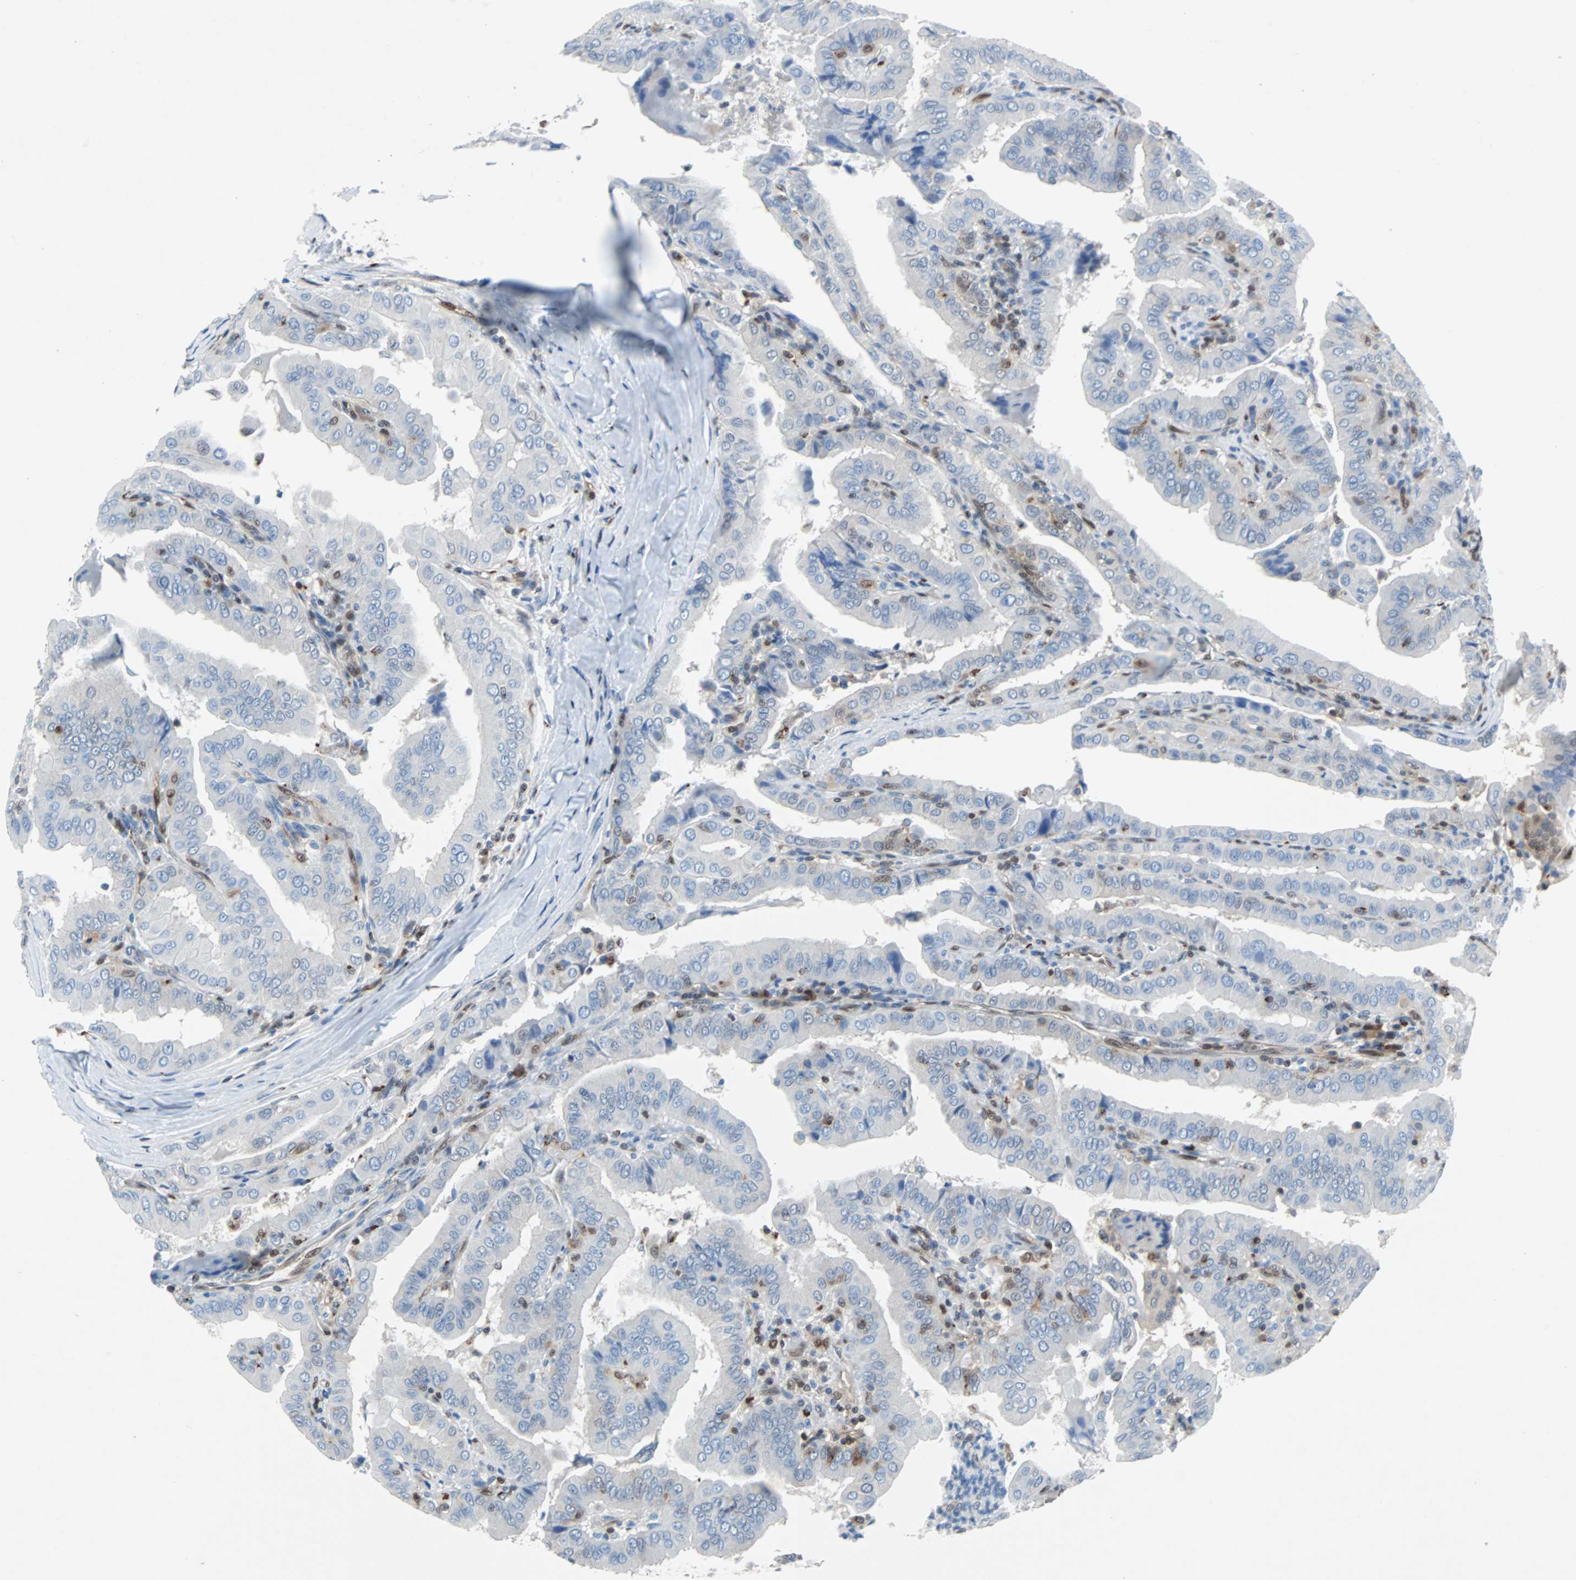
{"staining": {"intensity": "negative", "quantity": "none", "location": "none"}, "tissue": "thyroid cancer", "cell_type": "Tumor cells", "image_type": "cancer", "snomed": [{"axis": "morphology", "description": "Papillary adenocarcinoma, NOS"}, {"axis": "topography", "description": "Thyroid gland"}], "caption": "IHC of human thyroid cancer displays no expression in tumor cells.", "gene": "MAP2K6", "patient": {"sex": "male", "age": 33}}